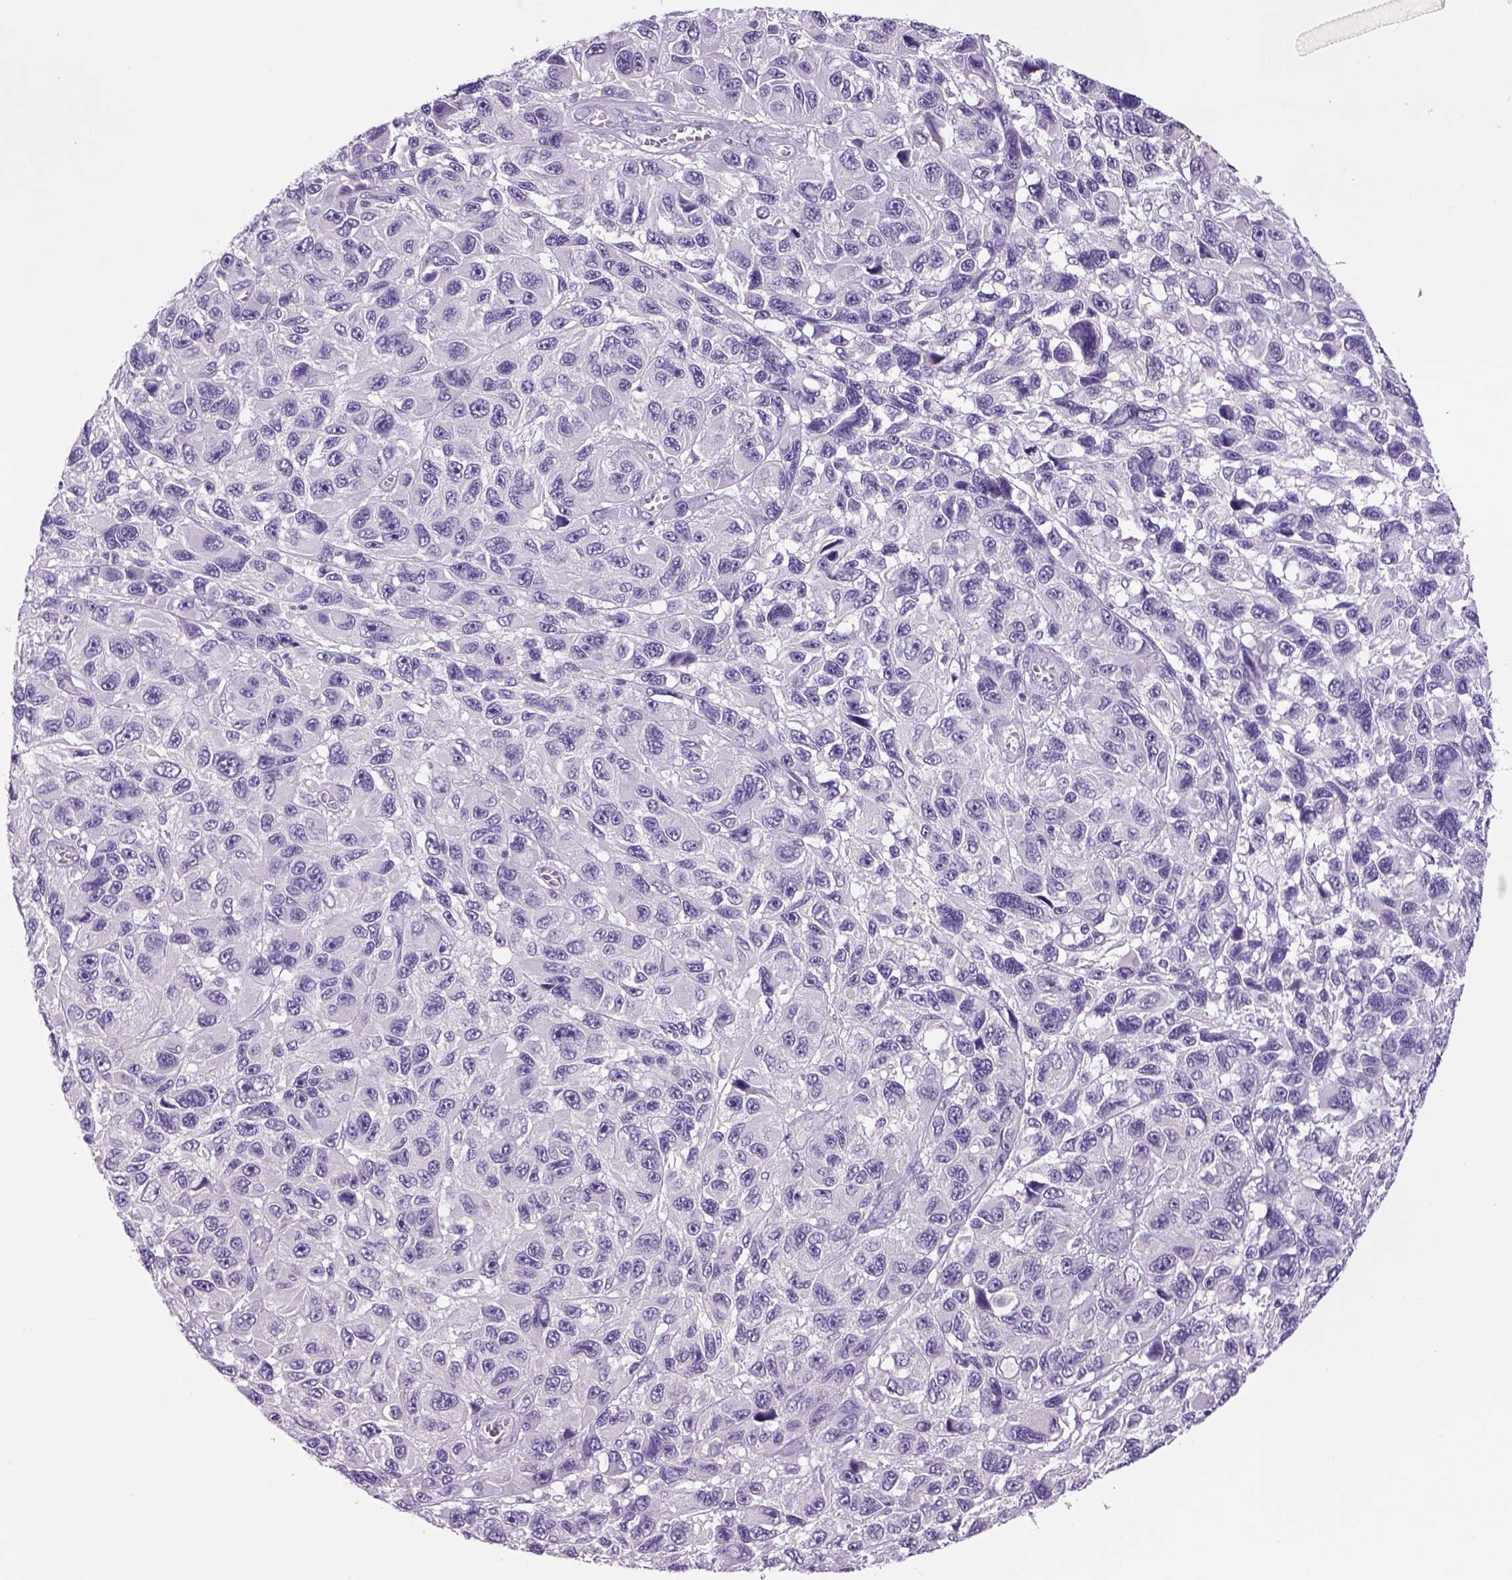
{"staining": {"intensity": "negative", "quantity": "none", "location": "none"}, "tissue": "melanoma", "cell_type": "Tumor cells", "image_type": "cancer", "snomed": [{"axis": "morphology", "description": "Malignant melanoma, NOS"}, {"axis": "topography", "description": "Skin"}], "caption": "An immunohistochemistry image of melanoma is shown. There is no staining in tumor cells of melanoma.", "gene": "DBH", "patient": {"sex": "male", "age": 53}}